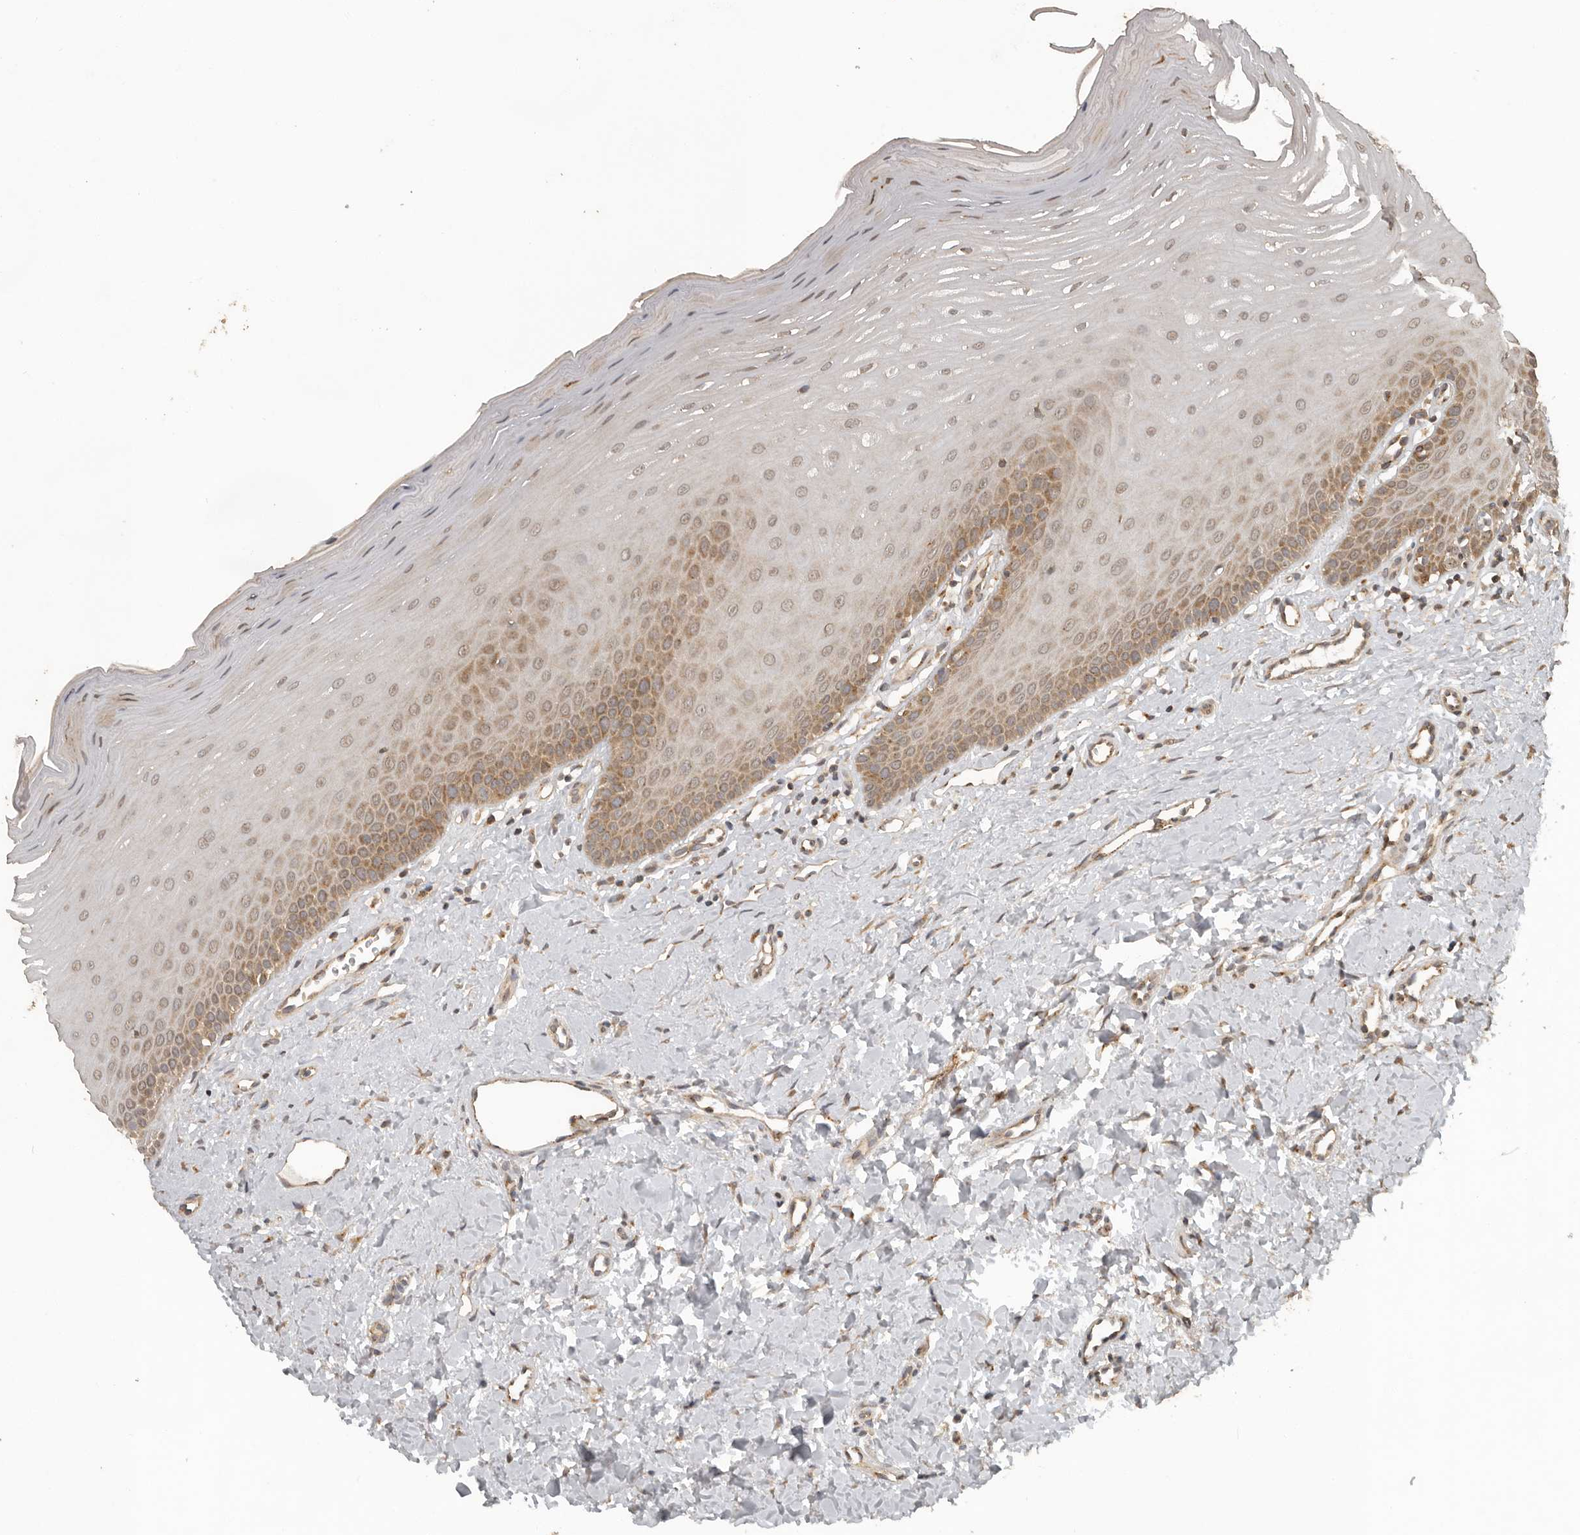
{"staining": {"intensity": "moderate", "quantity": "25%-75%", "location": "cytoplasmic/membranous"}, "tissue": "oral mucosa", "cell_type": "Squamous epithelial cells", "image_type": "normal", "snomed": [{"axis": "morphology", "description": "Normal tissue, NOS"}, {"axis": "topography", "description": "Oral tissue"}], "caption": "DAB immunohistochemical staining of normal oral mucosa displays moderate cytoplasmic/membranous protein positivity in approximately 25%-75% of squamous epithelial cells.", "gene": "CEP350", "patient": {"sex": "female", "age": 39}}